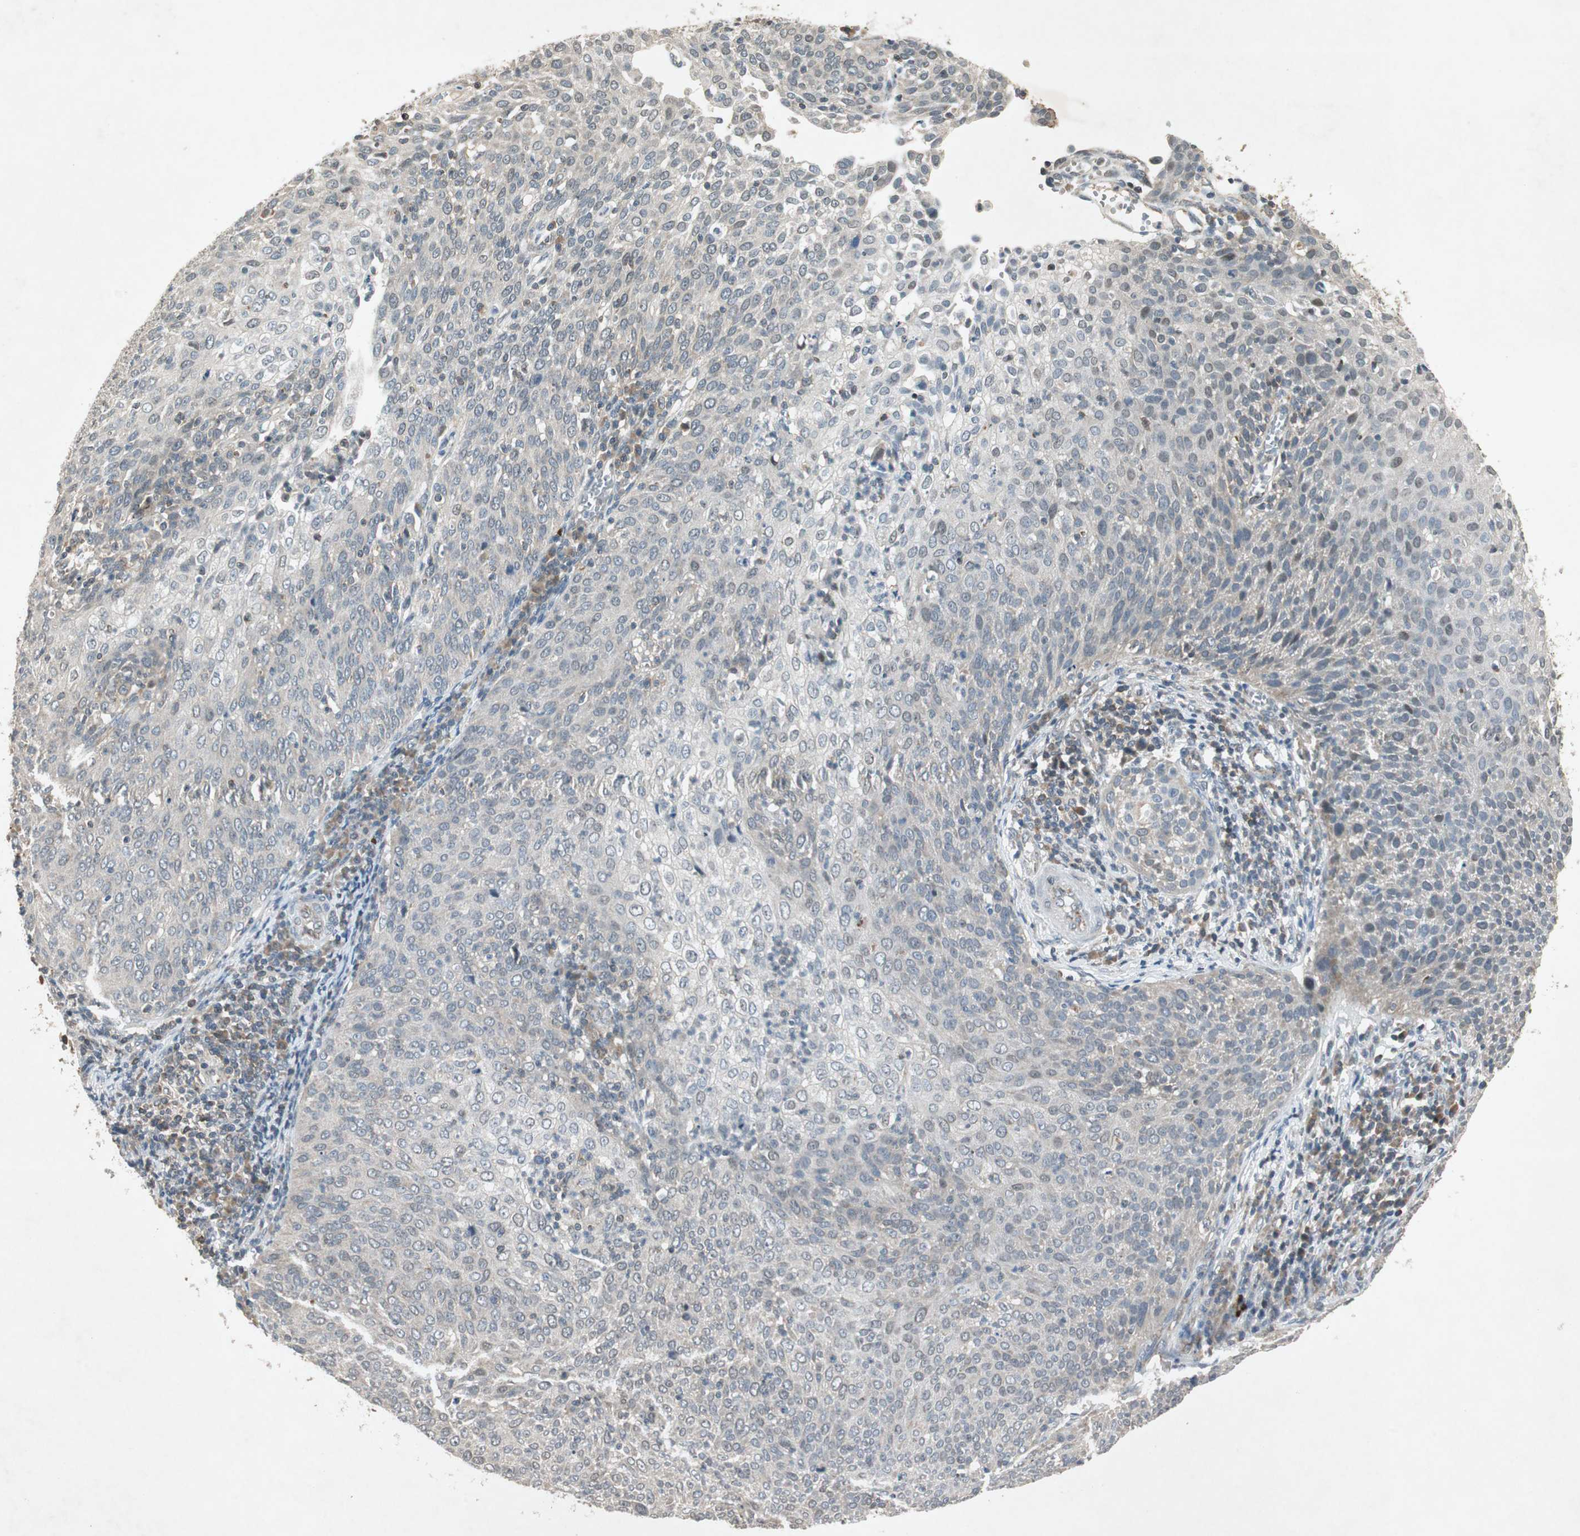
{"staining": {"intensity": "weak", "quantity": "<25%", "location": "cytoplasmic/membranous"}, "tissue": "cervical cancer", "cell_type": "Tumor cells", "image_type": "cancer", "snomed": [{"axis": "morphology", "description": "Squamous cell carcinoma, NOS"}, {"axis": "topography", "description": "Cervix"}], "caption": "Tumor cells are negative for brown protein staining in cervical cancer (squamous cell carcinoma). Nuclei are stained in blue.", "gene": "USP2", "patient": {"sex": "female", "age": 38}}